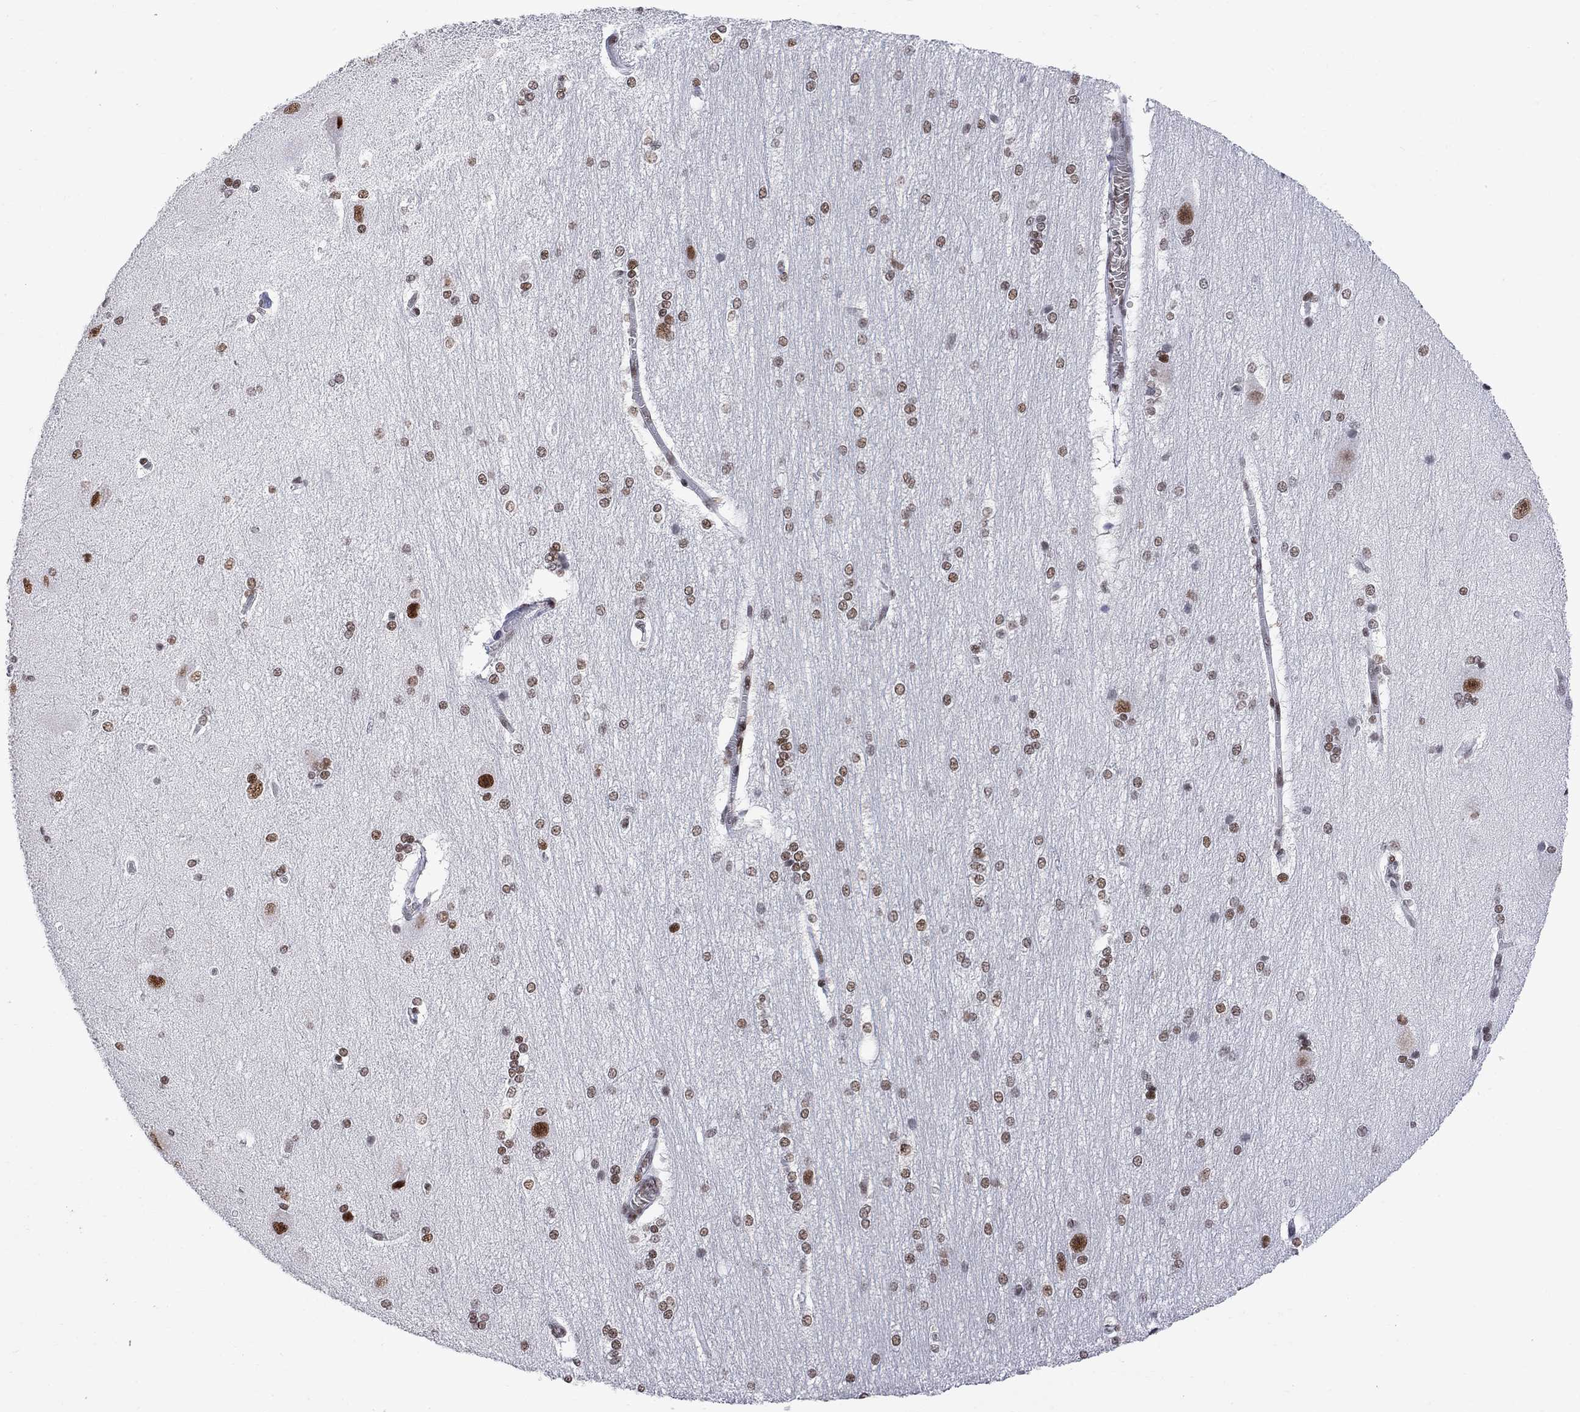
{"staining": {"intensity": "strong", "quantity": "<25%", "location": "nuclear"}, "tissue": "hippocampus", "cell_type": "Glial cells", "image_type": "normal", "snomed": [{"axis": "morphology", "description": "Normal tissue, NOS"}, {"axis": "topography", "description": "Cerebral cortex"}, {"axis": "topography", "description": "Hippocampus"}], "caption": "Normal hippocampus was stained to show a protein in brown. There is medium levels of strong nuclear positivity in about <25% of glial cells. (IHC, brightfield microscopy, high magnification).", "gene": "ZBTB47", "patient": {"sex": "female", "age": 19}}